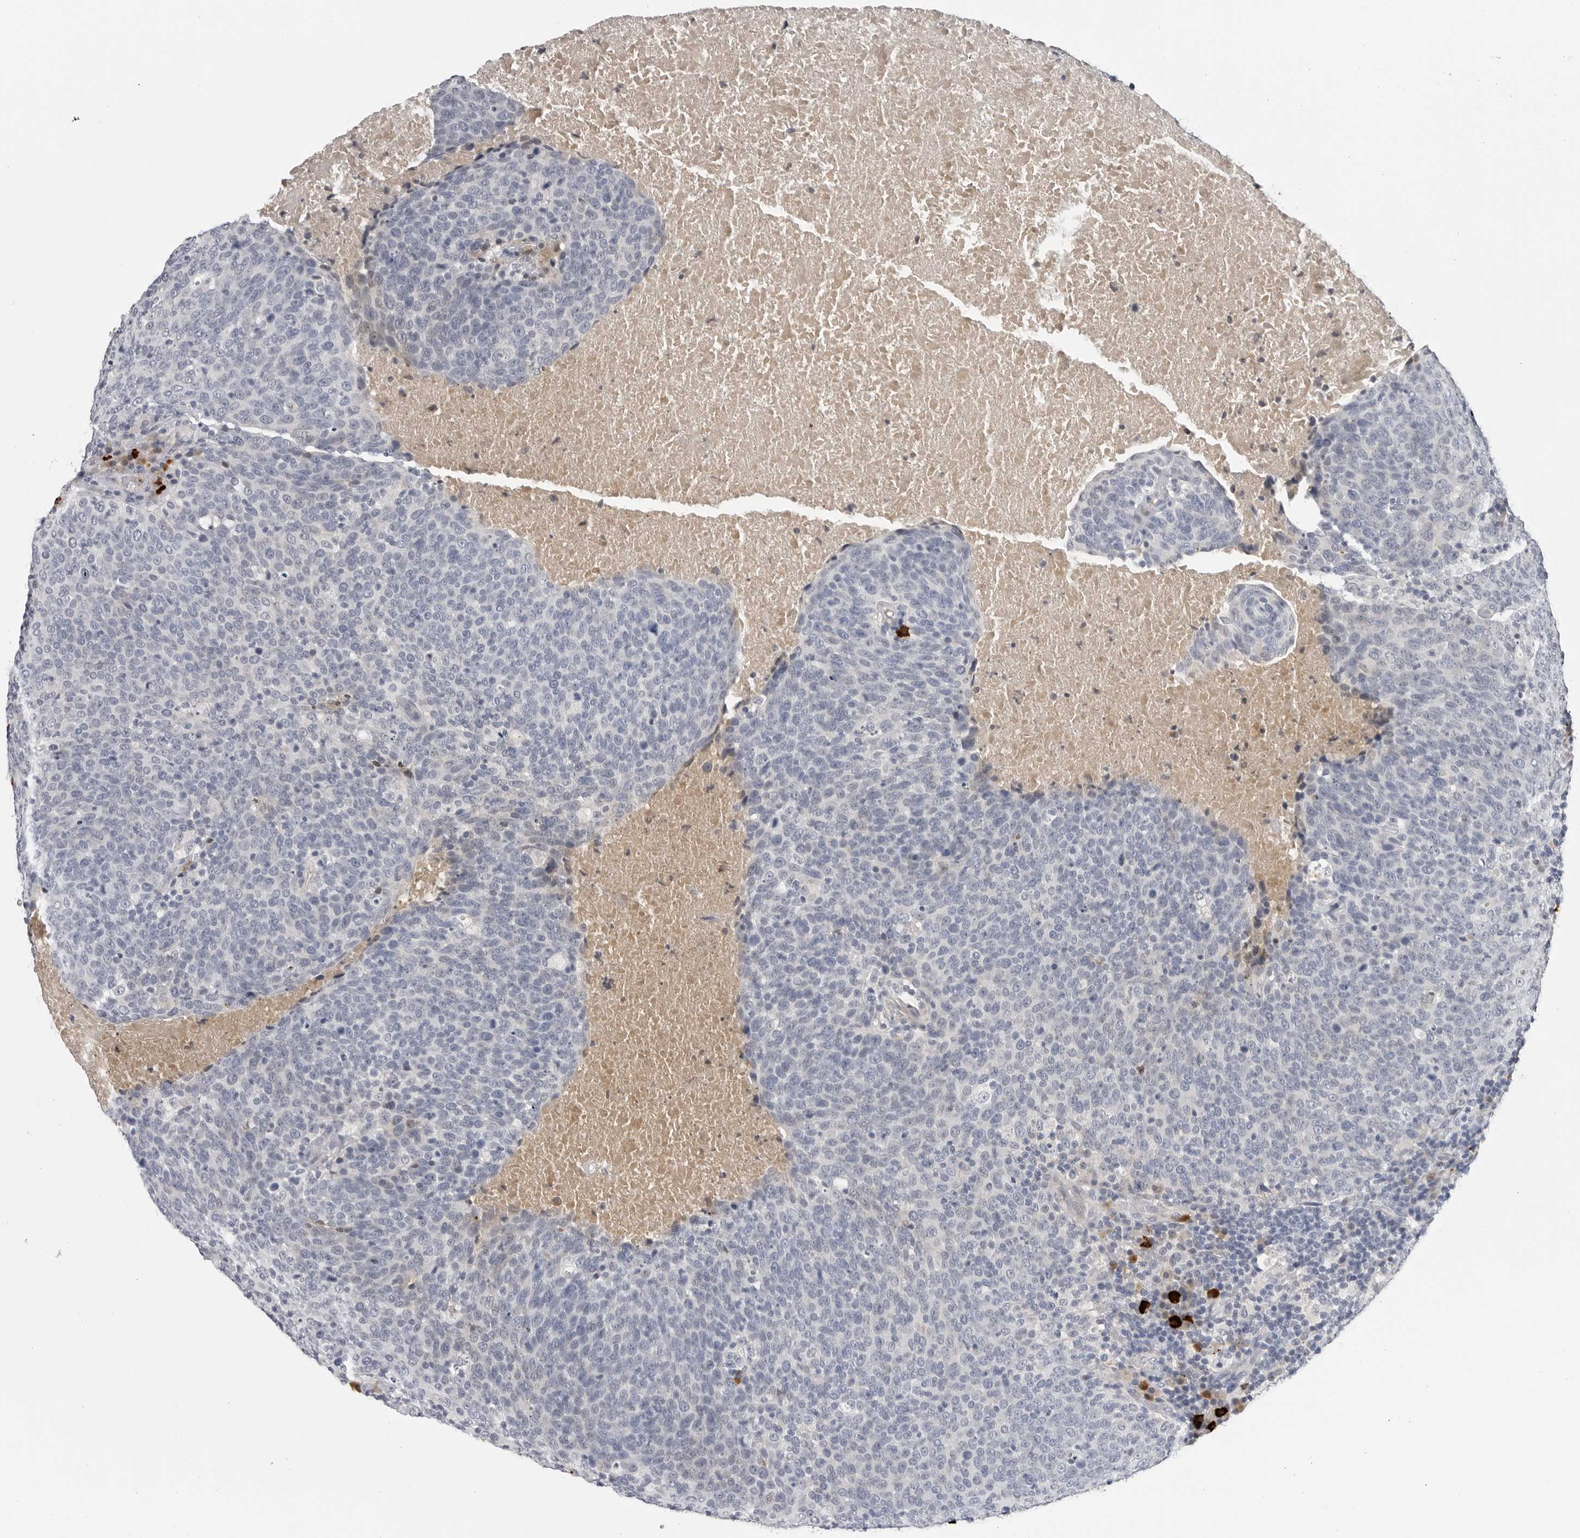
{"staining": {"intensity": "negative", "quantity": "none", "location": "none"}, "tissue": "head and neck cancer", "cell_type": "Tumor cells", "image_type": "cancer", "snomed": [{"axis": "morphology", "description": "Squamous cell carcinoma, NOS"}, {"axis": "morphology", "description": "Squamous cell carcinoma, metastatic, NOS"}, {"axis": "topography", "description": "Lymph node"}, {"axis": "topography", "description": "Head-Neck"}], "caption": "An IHC micrograph of head and neck cancer (metastatic squamous cell carcinoma) is shown. There is no staining in tumor cells of head and neck cancer (metastatic squamous cell carcinoma).", "gene": "ZNF502", "patient": {"sex": "male", "age": 62}}